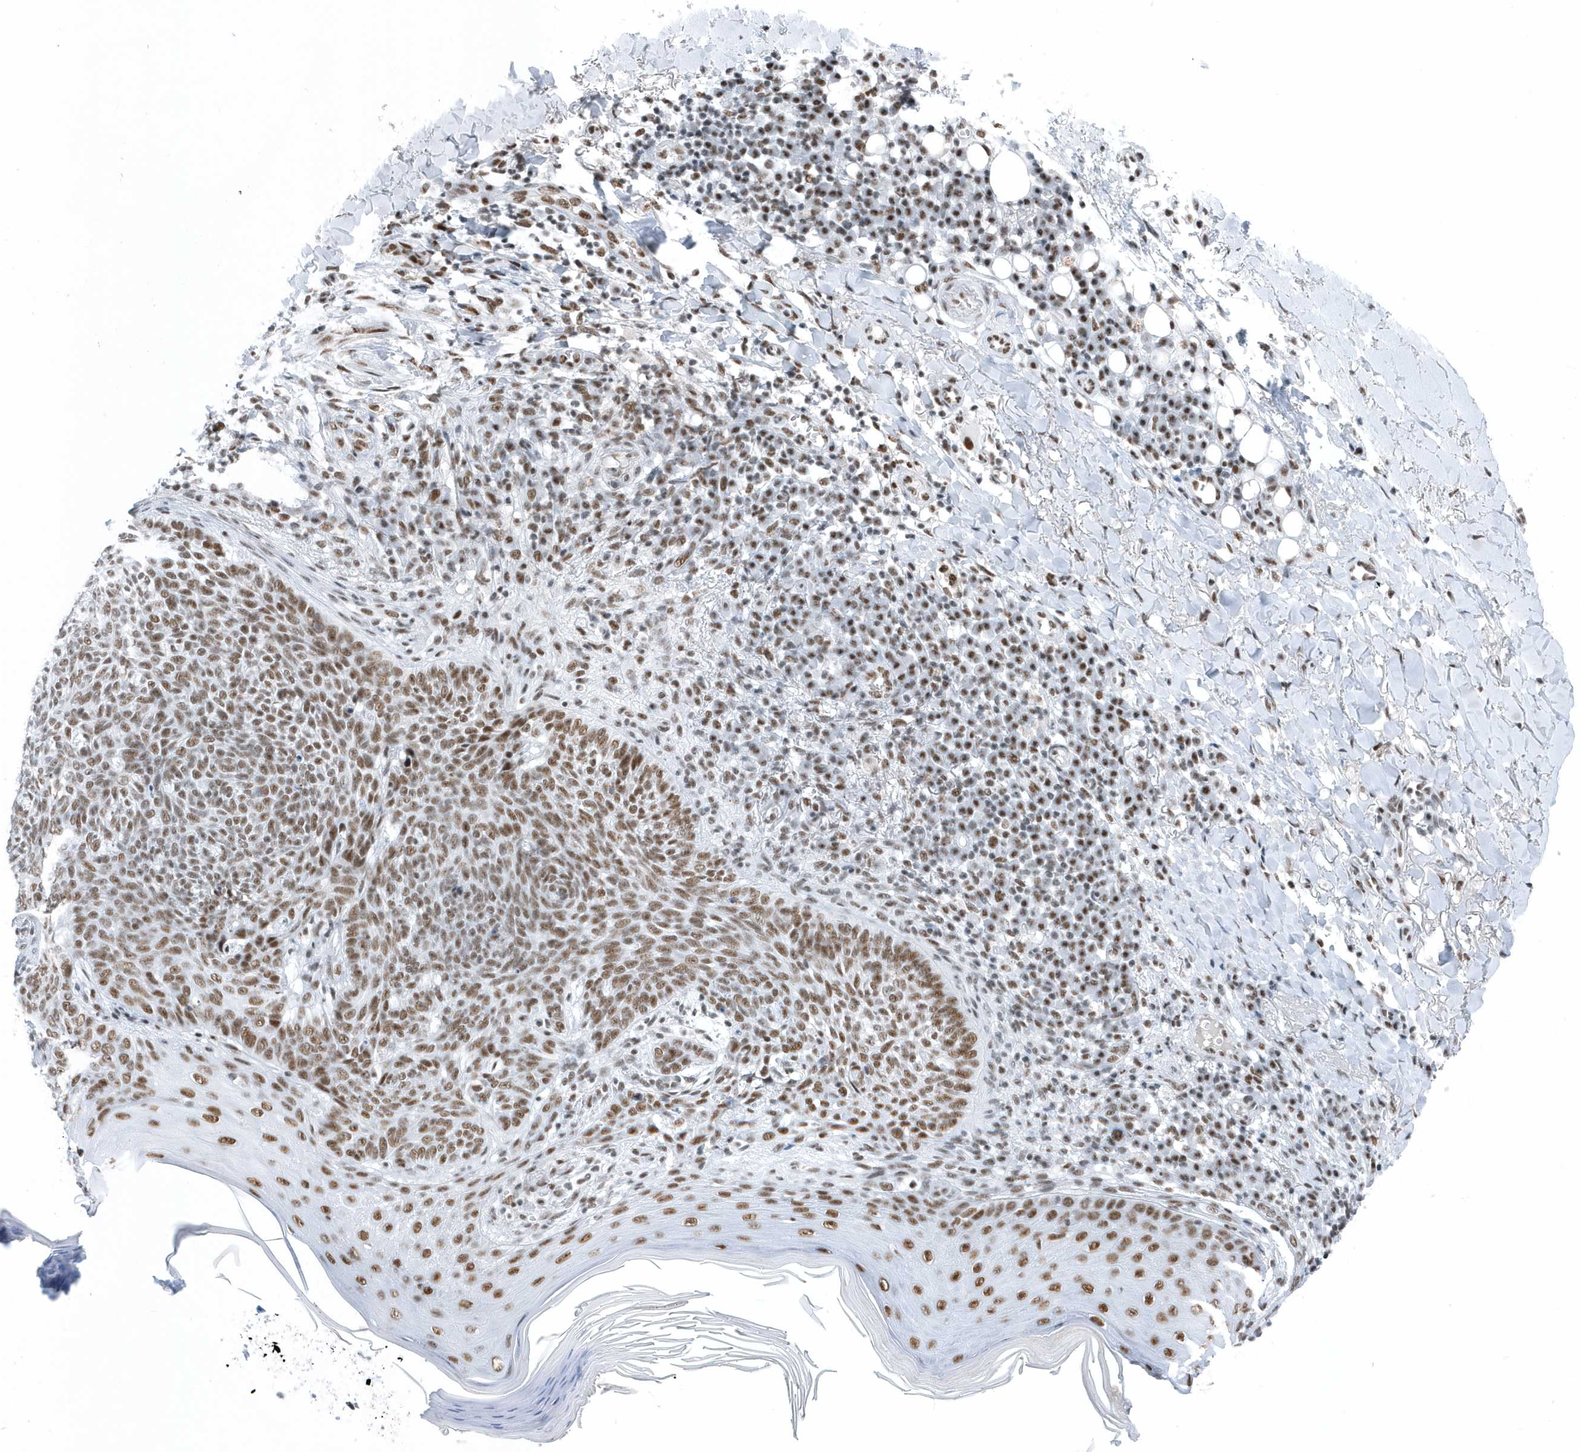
{"staining": {"intensity": "moderate", "quantity": ">75%", "location": "nuclear"}, "tissue": "skin cancer", "cell_type": "Tumor cells", "image_type": "cancer", "snomed": [{"axis": "morphology", "description": "Basal cell carcinoma"}, {"axis": "topography", "description": "Skin"}], "caption": "The immunohistochemical stain highlights moderate nuclear positivity in tumor cells of skin basal cell carcinoma tissue.", "gene": "FIP1L1", "patient": {"sex": "male", "age": 85}}